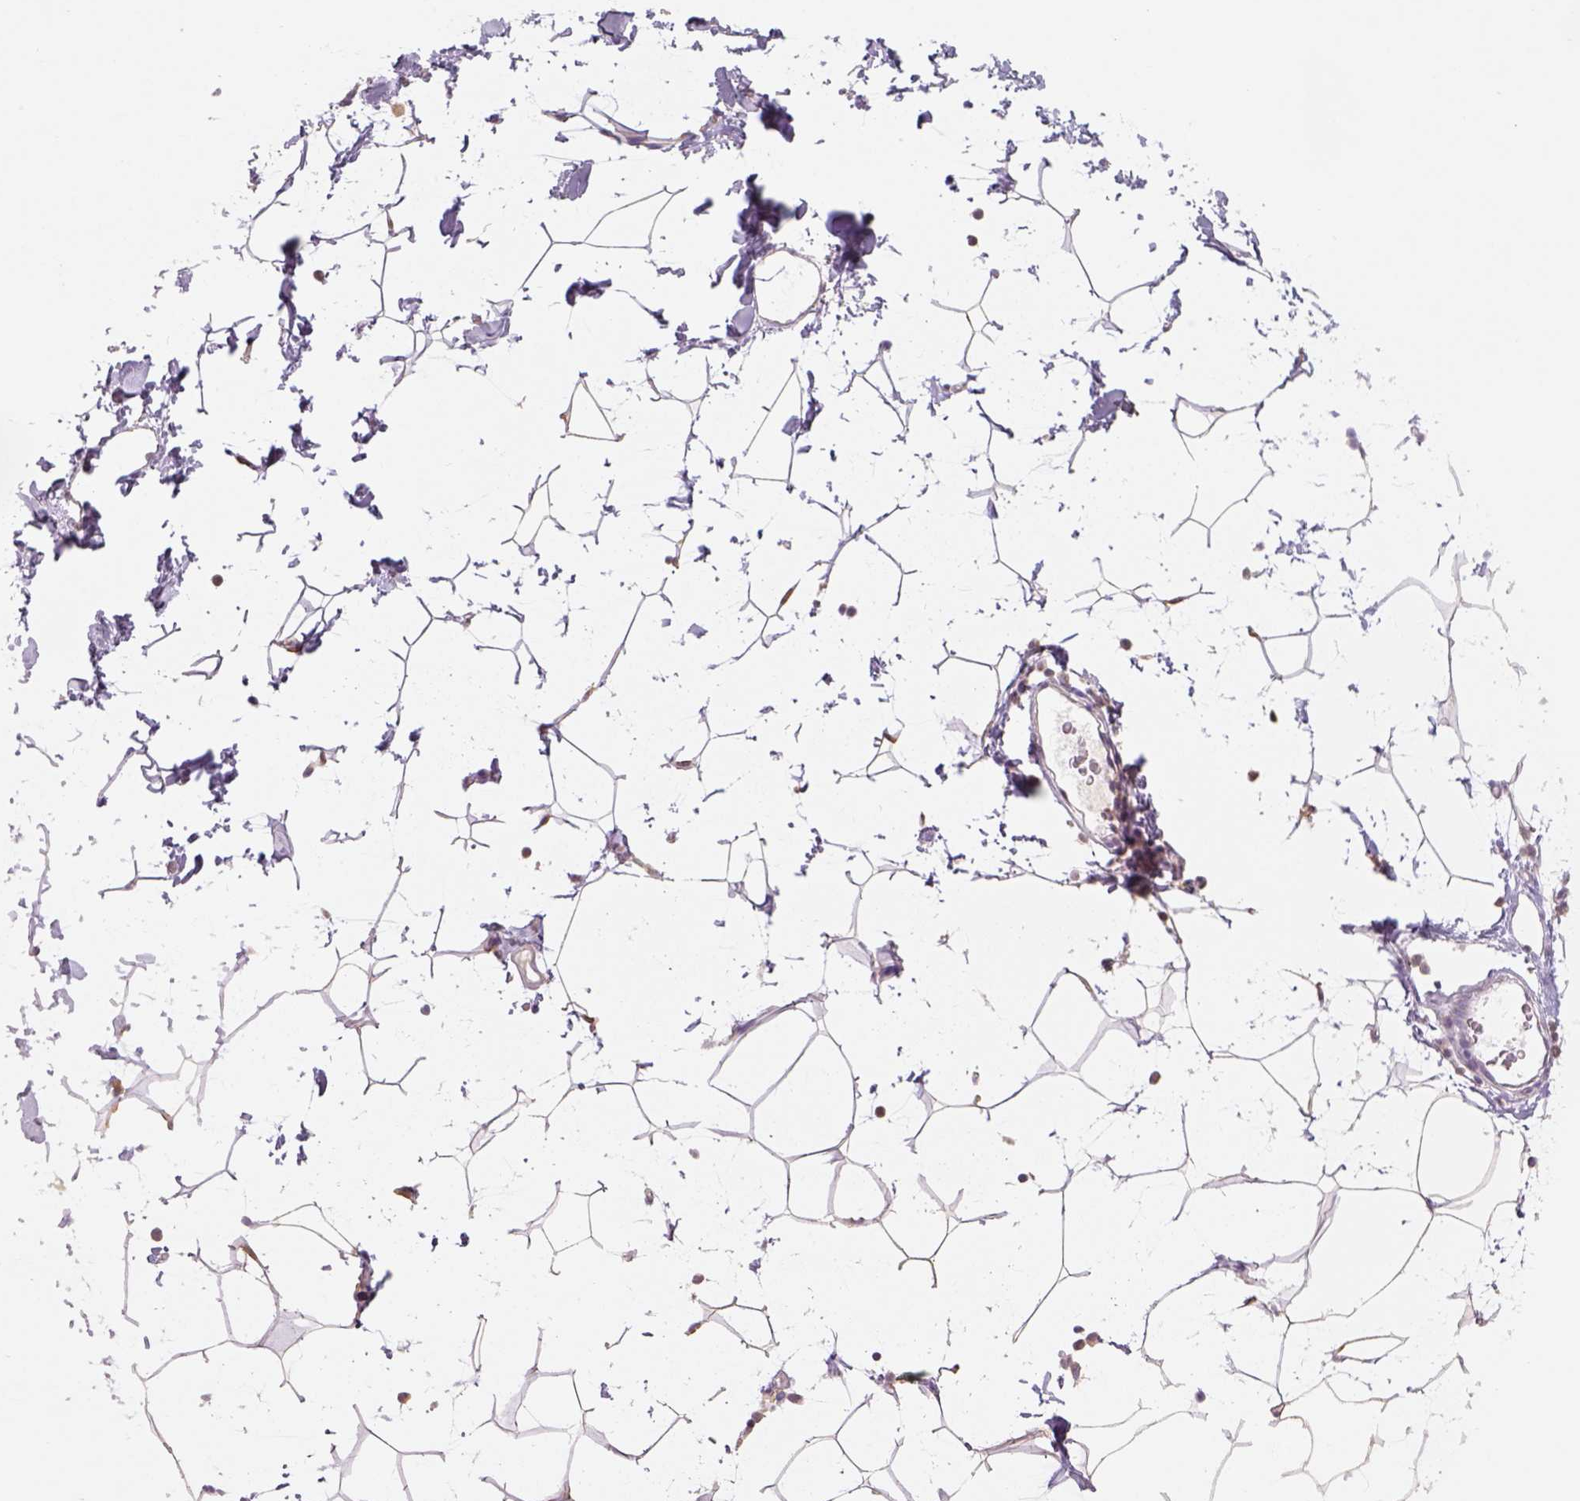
{"staining": {"intensity": "negative", "quantity": "none", "location": "none"}, "tissue": "breast", "cell_type": "Adipocytes", "image_type": "normal", "snomed": [{"axis": "morphology", "description": "Normal tissue, NOS"}, {"axis": "topography", "description": "Breast"}], "caption": "The immunohistochemistry photomicrograph has no significant positivity in adipocytes of breast.", "gene": "AP2B1", "patient": {"sex": "female", "age": 32}}